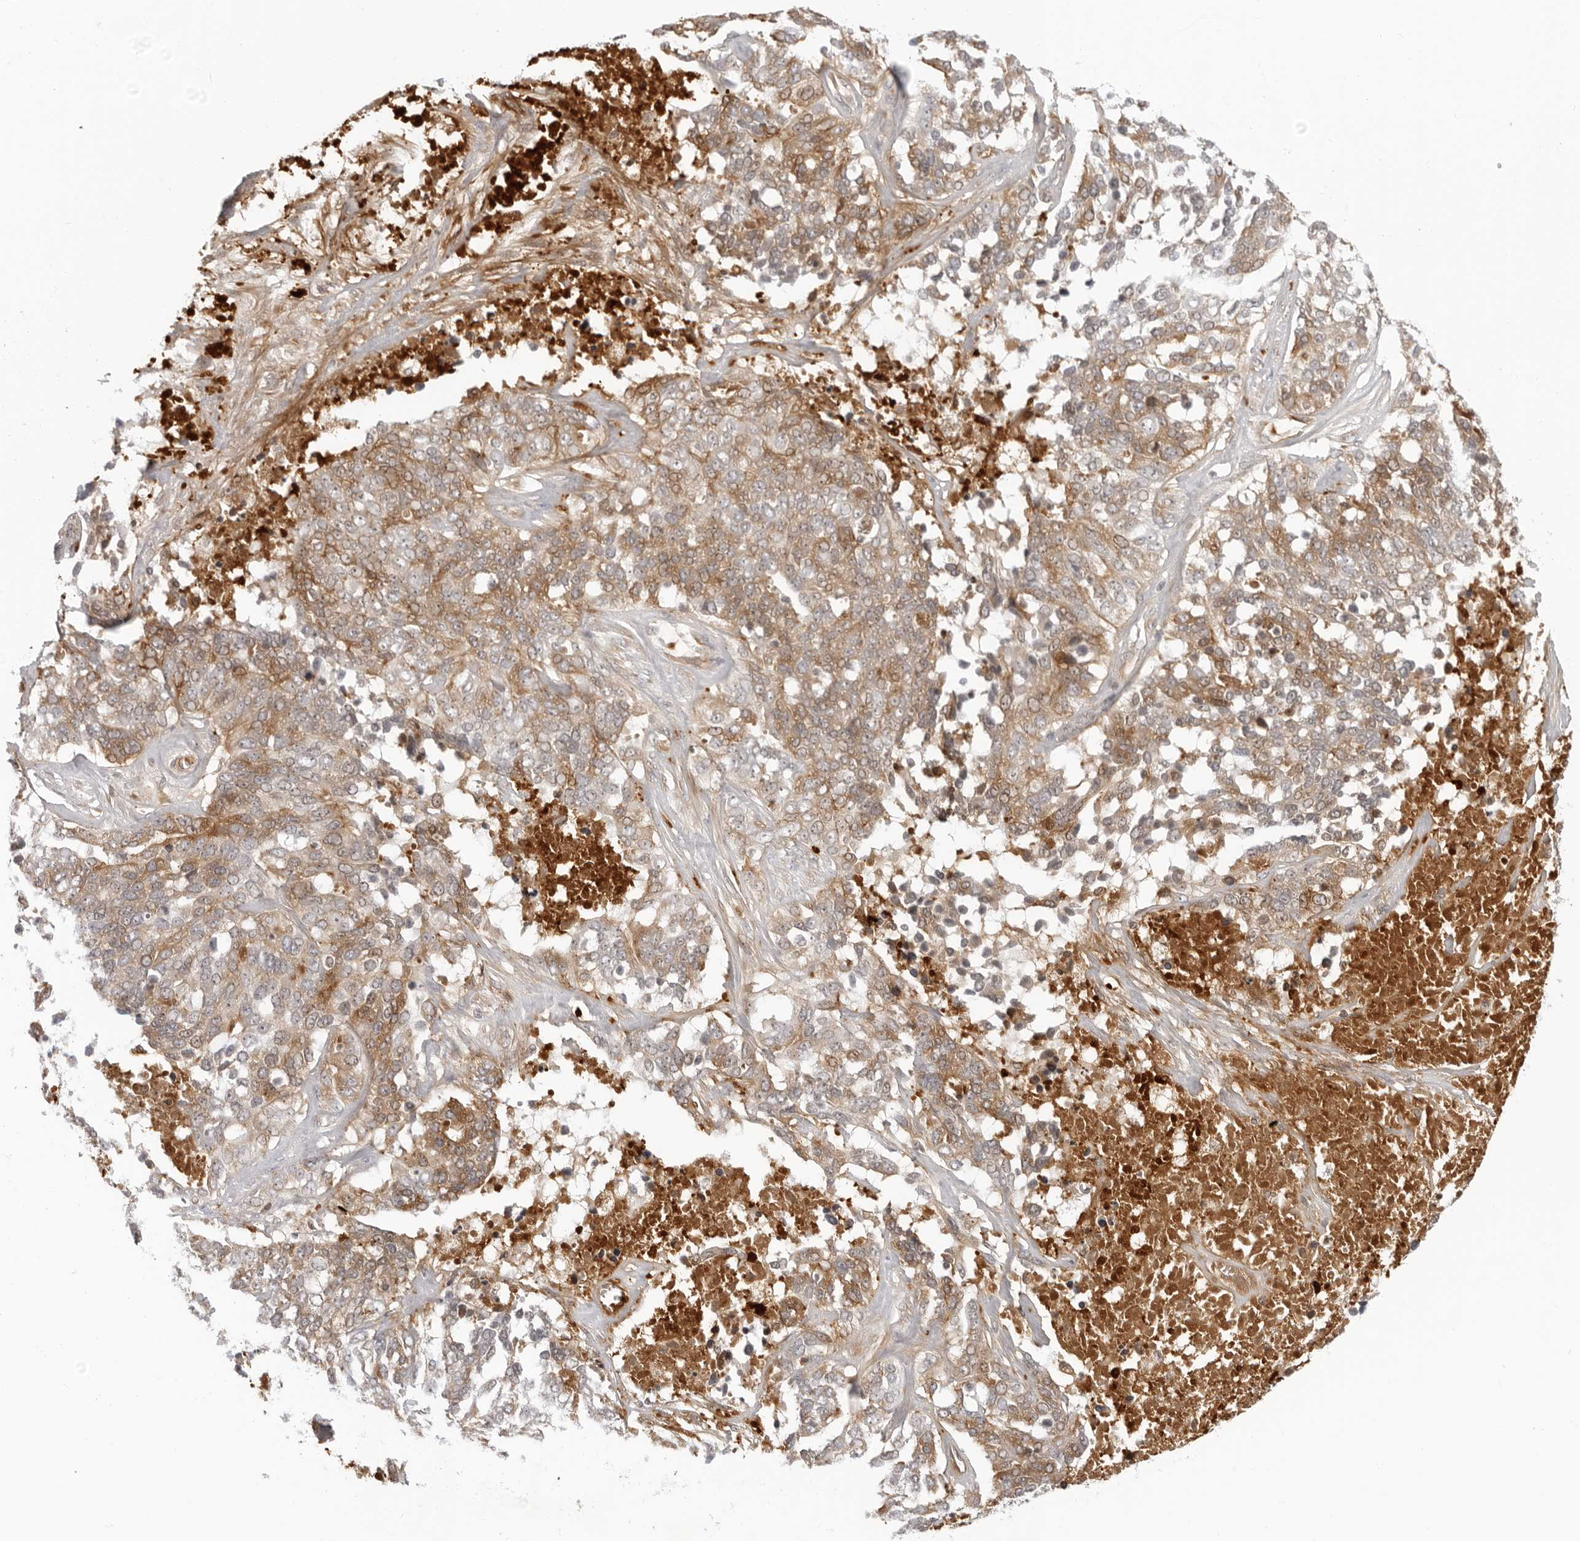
{"staining": {"intensity": "moderate", "quantity": ">75%", "location": "cytoplasmic/membranous"}, "tissue": "ovarian cancer", "cell_type": "Tumor cells", "image_type": "cancer", "snomed": [{"axis": "morphology", "description": "Cystadenocarcinoma, serous, NOS"}, {"axis": "topography", "description": "Ovary"}], "caption": "Protein expression by IHC demonstrates moderate cytoplasmic/membranous positivity in about >75% of tumor cells in ovarian cancer (serous cystadenocarcinoma).", "gene": "SUGCT", "patient": {"sex": "female", "age": 44}}